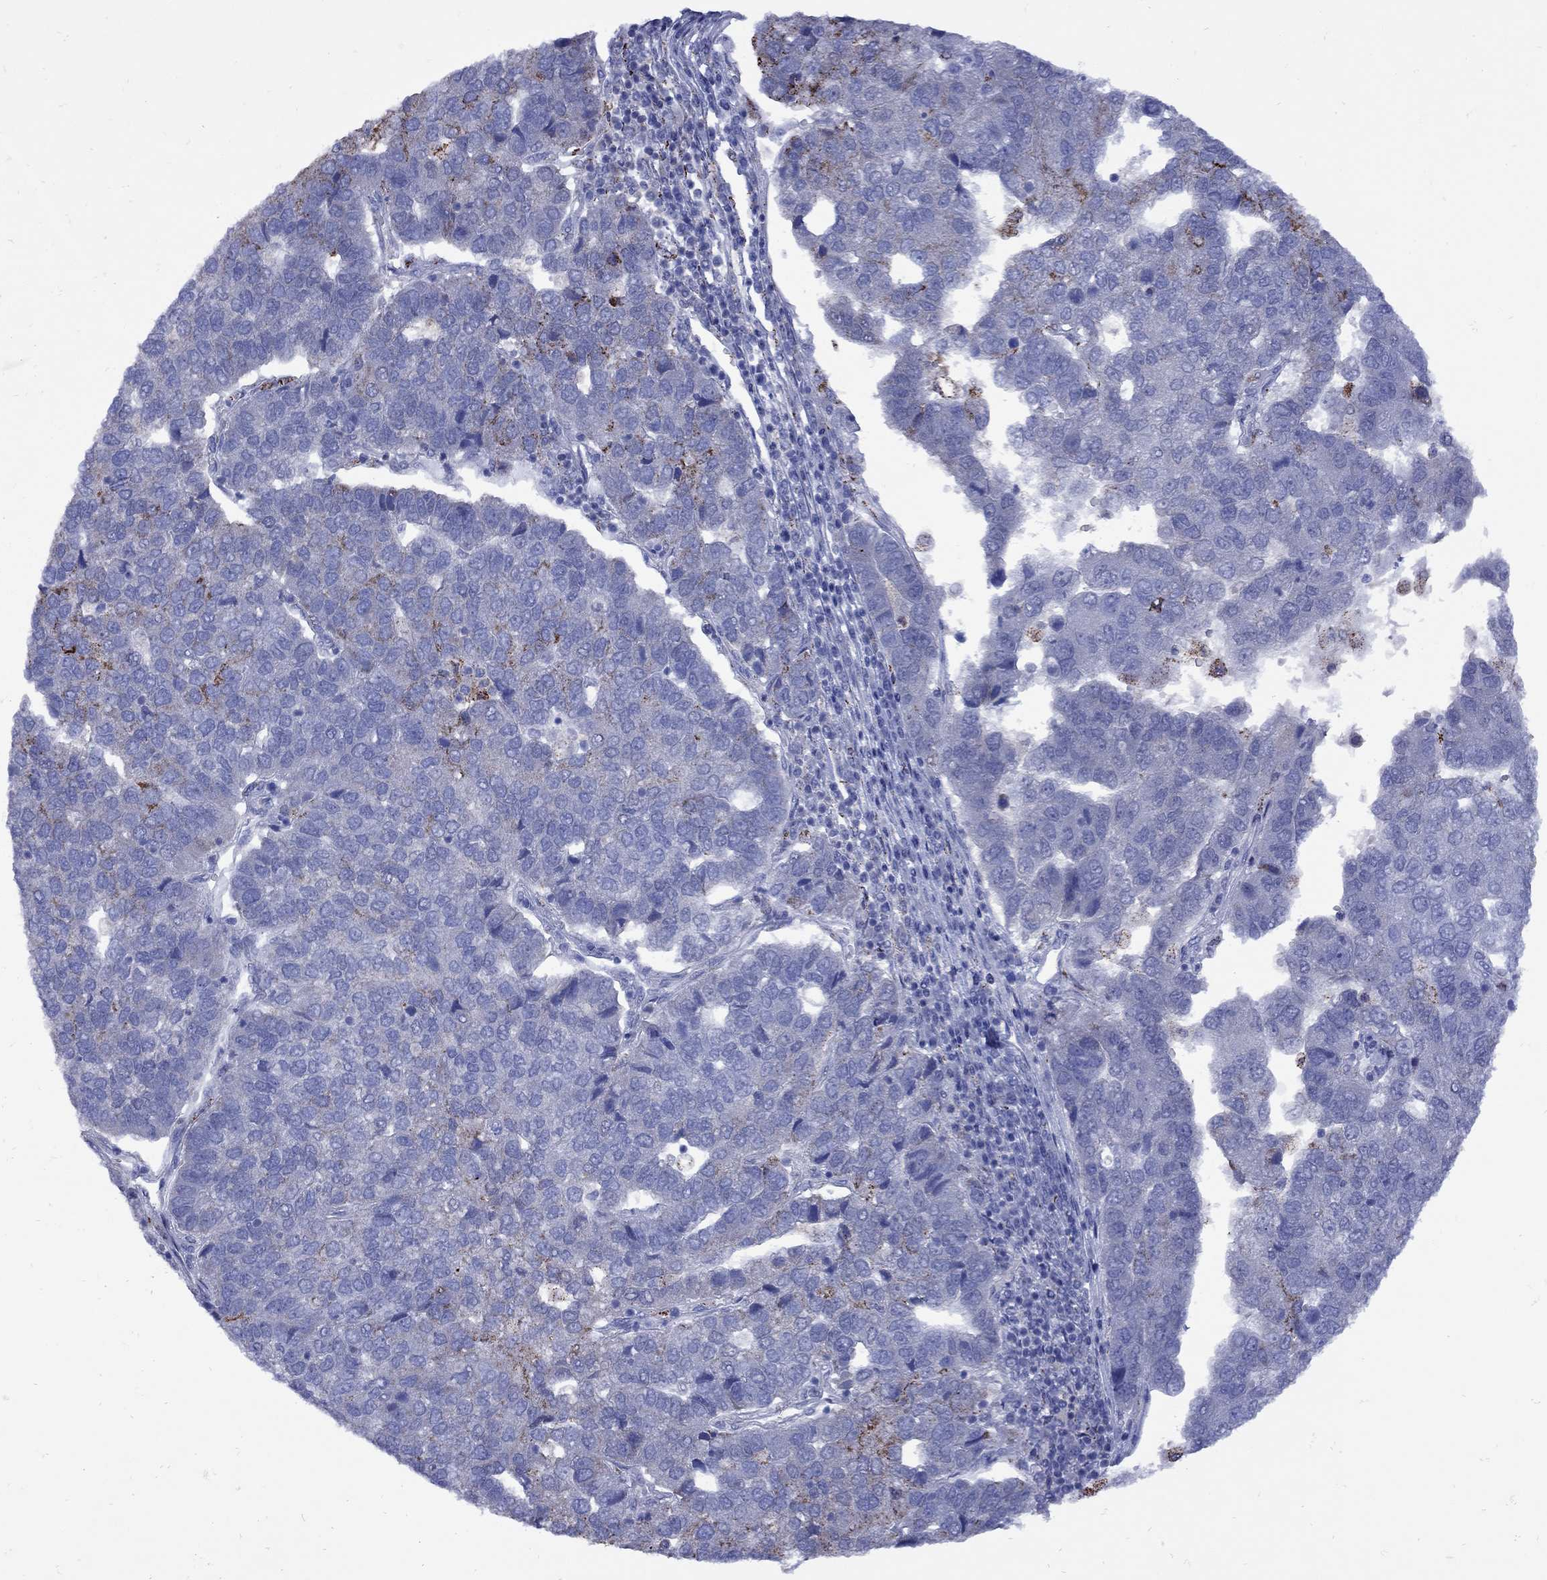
{"staining": {"intensity": "strong", "quantity": "<25%", "location": "cytoplasmic/membranous"}, "tissue": "pancreatic cancer", "cell_type": "Tumor cells", "image_type": "cancer", "snomed": [{"axis": "morphology", "description": "Adenocarcinoma, NOS"}, {"axis": "topography", "description": "Pancreas"}], "caption": "The image reveals a brown stain indicating the presence of a protein in the cytoplasmic/membranous of tumor cells in adenocarcinoma (pancreatic). Immunohistochemistry stains the protein of interest in brown and the nuclei are stained blue.", "gene": "SESTD1", "patient": {"sex": "female", "age": 61}}